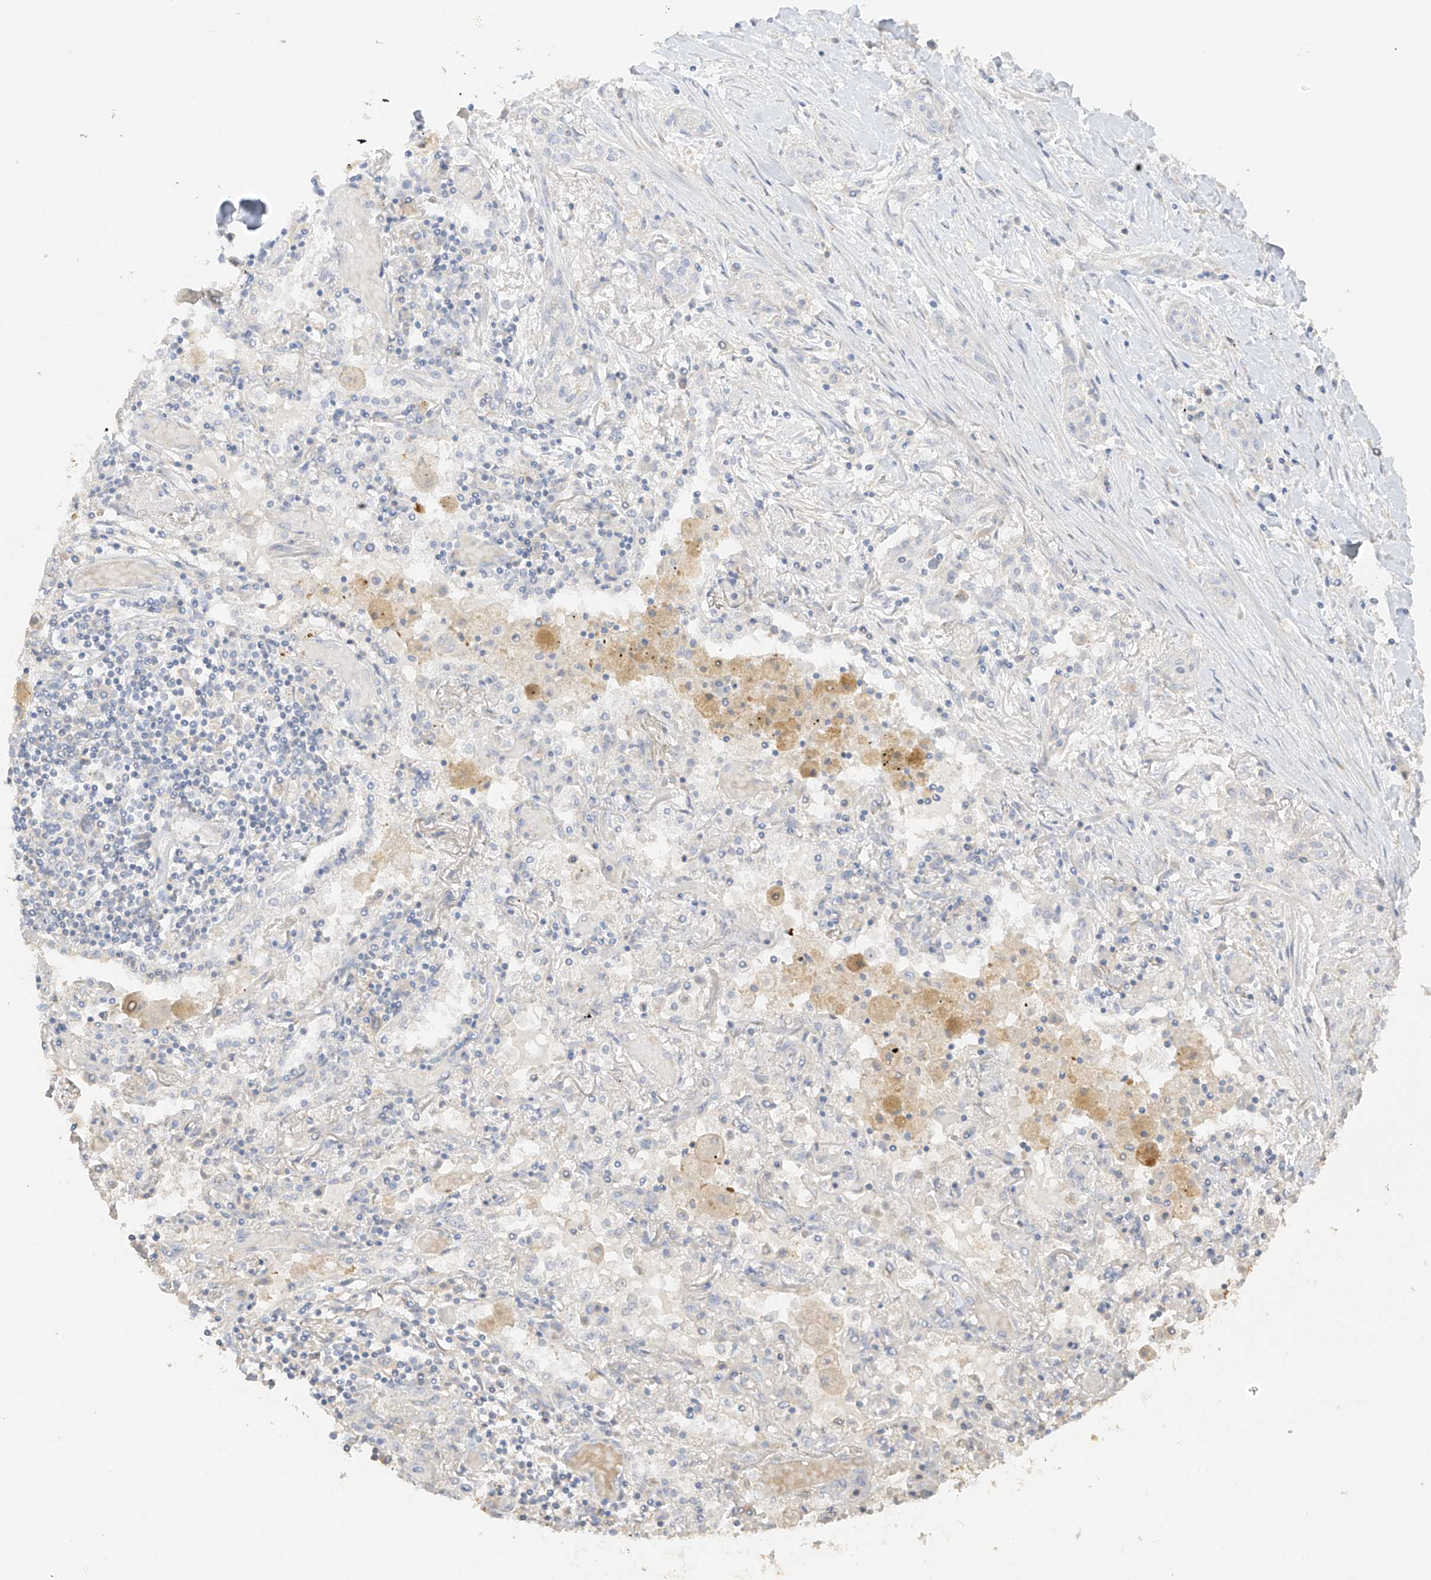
{"staining": {"intensity": "negative", "quantity": "none", "location": "none"}, "tissue": "lung cancer", "cell_type": "Tumor cells", "image_type": "cancer", "snomed": [{"axis": "morphology", "description": "Squamous cell carcinoma, NOS"}, {"axis": "topography", "description": "Lung"}], "caption": "Immunohistochemistry (IHC) of human lung cancer displays no expression in tumor cells.", "gene": "ZBTB41", "patient": {"sex": "female", "age": 47}}